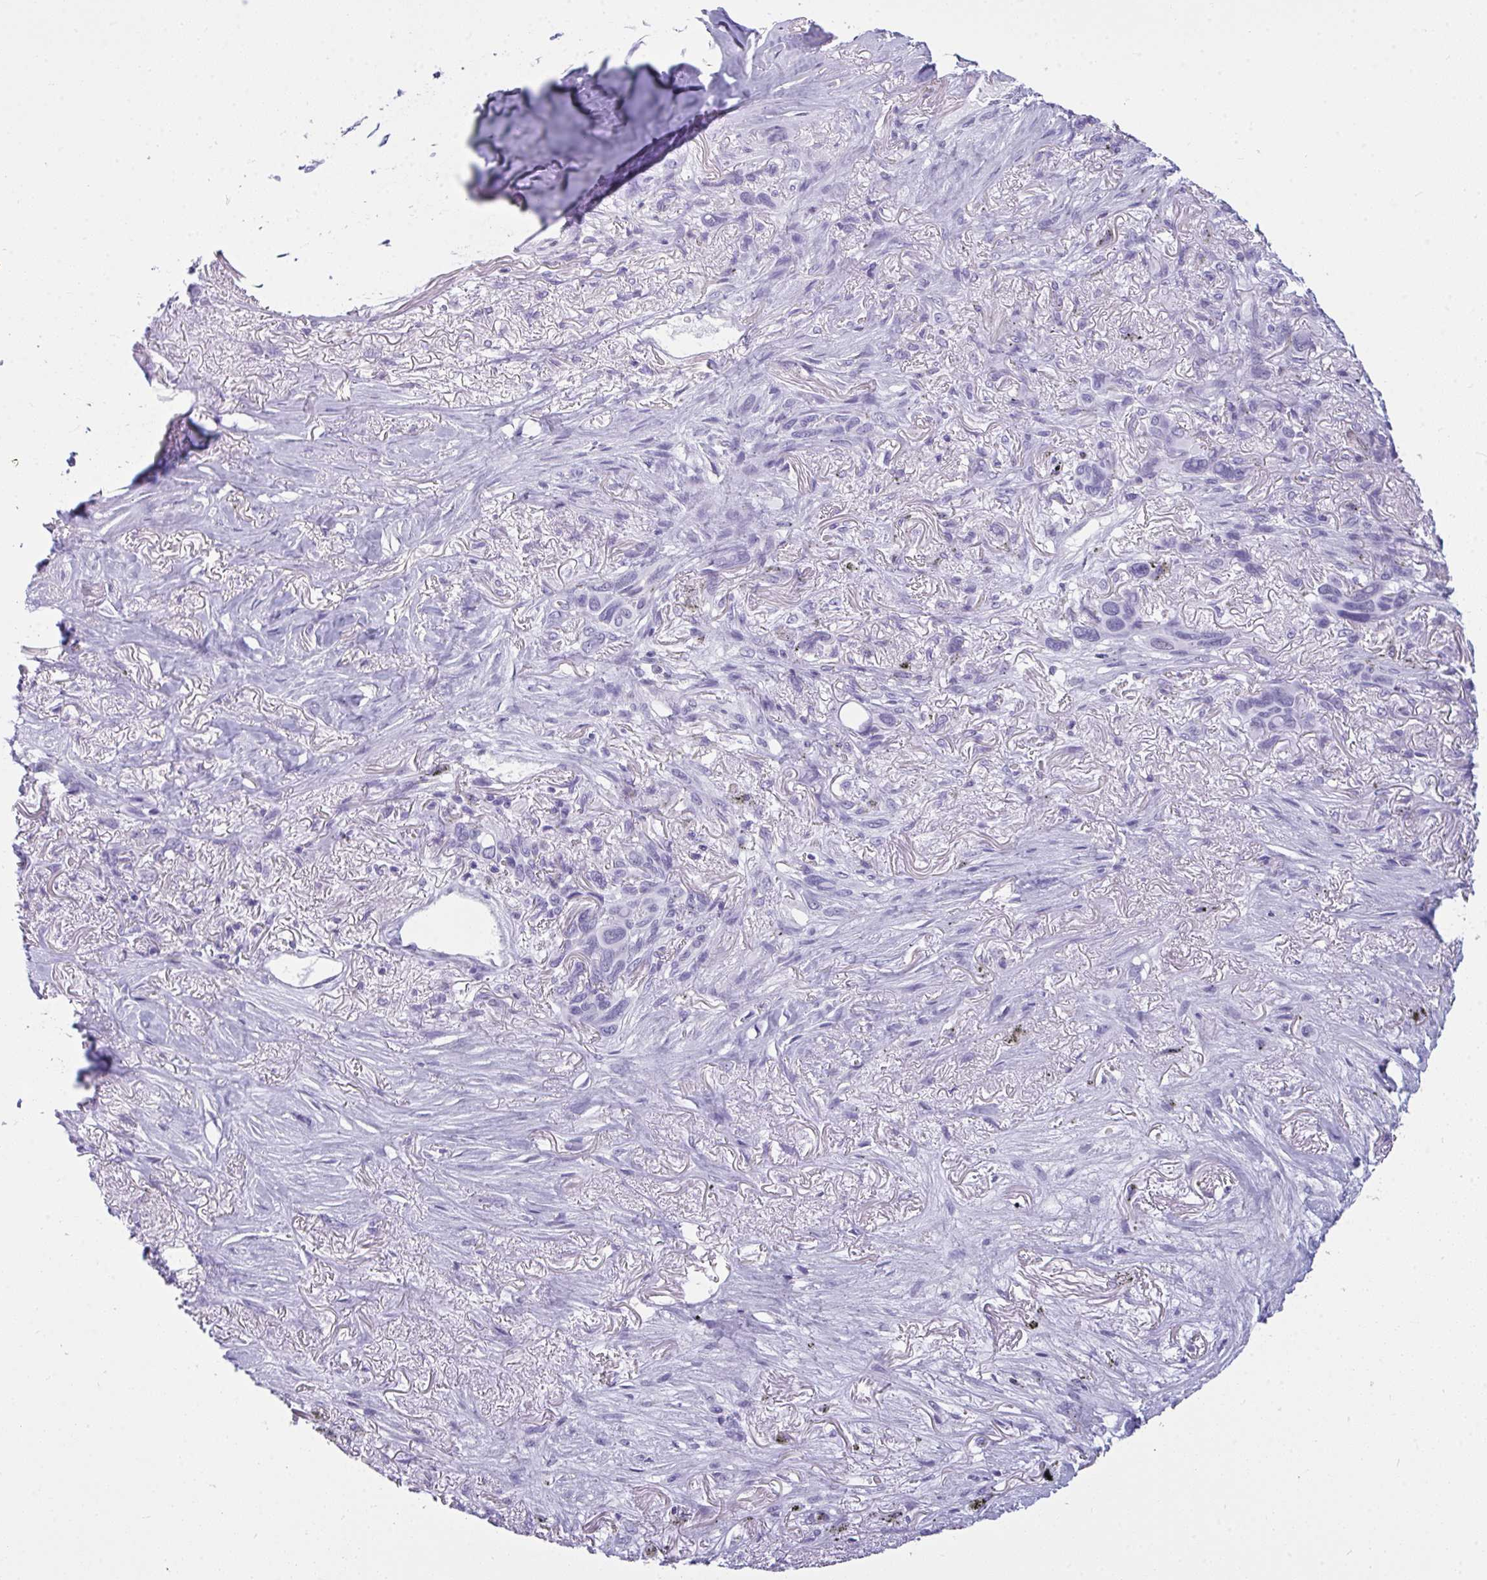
{"staining": {"intensity": "negative", "quantity": "none", "location": "none"}, "tissue": "melanoma", "cell_type": "Tumor cells", "image_type": "cancer", "snomed": [{"axis": "morphology", "description": "Malignant melanoma, Metastatic site"}, {"axis": "topography", "description": "Lung"}], "caption": "Photomicrograph shows no significant protein expression in tumor cells of melanoma.", "gene": "SUZ12", "patient": {"sex": "male", "age": 48}}